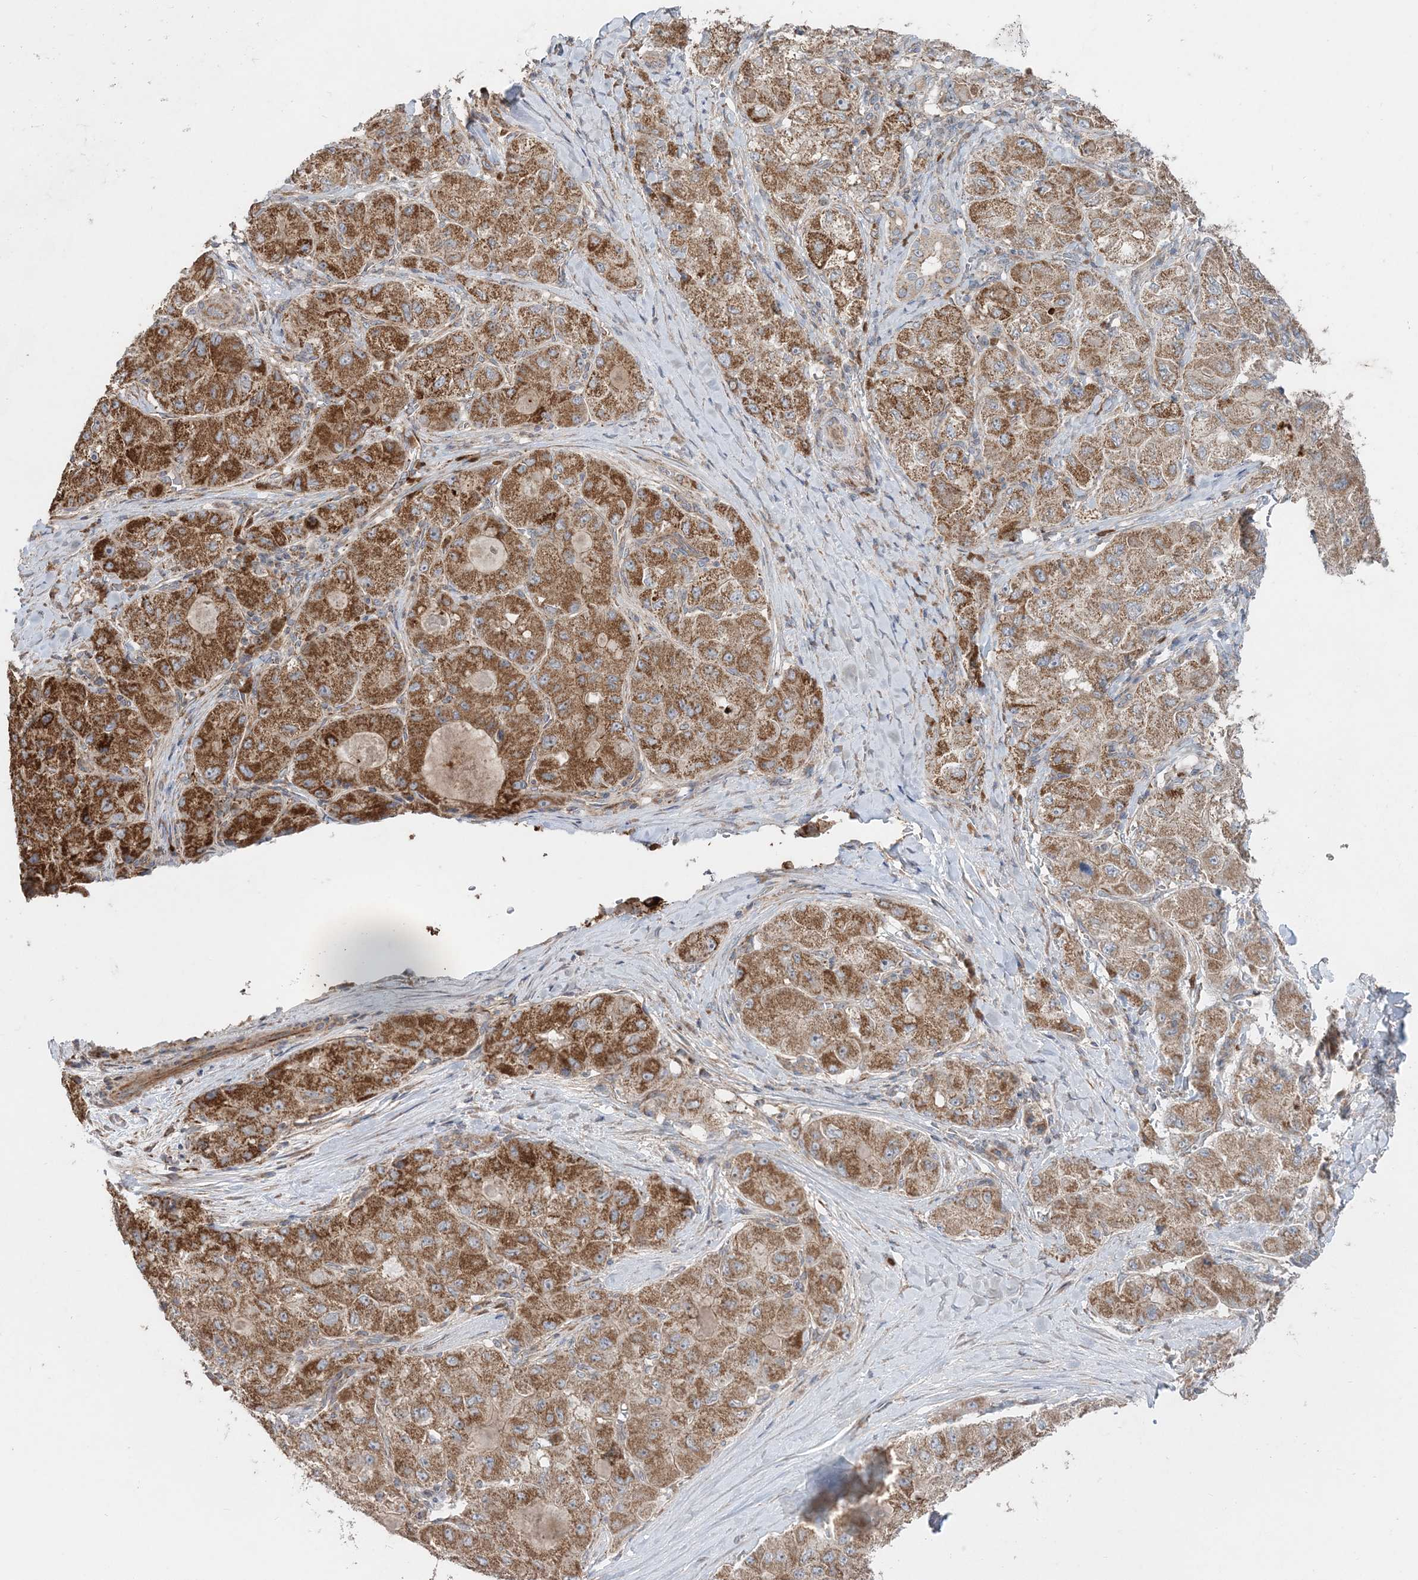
{"staining": {"intensity": "moderate", "quantity": ">75%", "location": "cytoplasmic/membranous"}, "tissue": "liver cancer", "cell_type": "Tumor cells", "image_type": "cancer", "snomed": [{"axis": "morphology", "description": "Carcinoma, Hepatocellular, NOS"}, {"axis": "topography", "description": "Liver"}], "caption": "Approximately >75% of tumor cells in human hepatocellular carcinoma (liver) show moderate cytoplasmic/membranous protein expression as visualized by brown immunohistochemical staining.", "gene": "LRPPRC", "patient": {"sex": "male", "age": 80}}